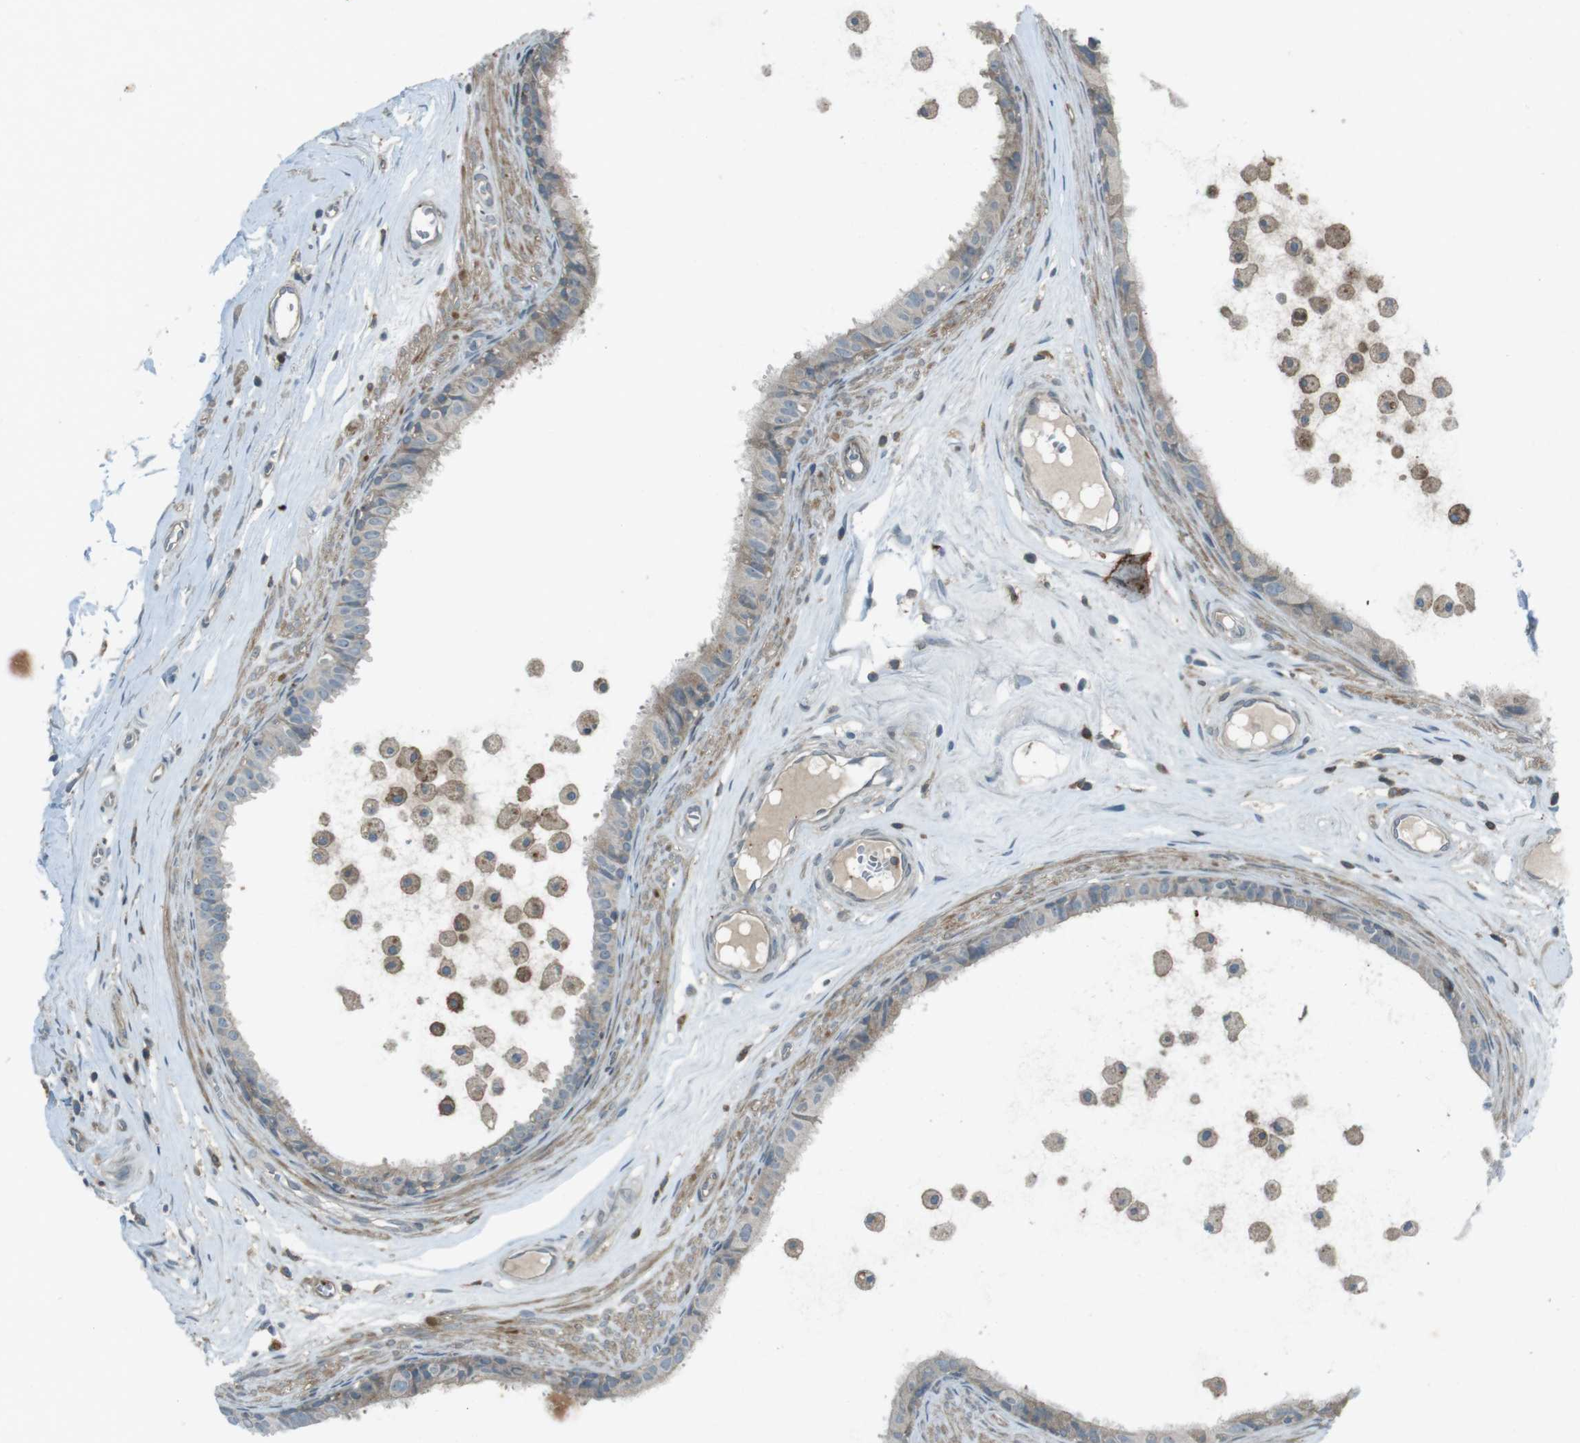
{"staining": {"intensity": "moderate", "quantity": "<25%", "location": "cytoplasmic/membranous"}, "tissue": "epididymis", "cell_type": "Glandular cells", "image_type": "normal", "snomed": [{"axis": "morphology", "description": "Normal tissue, NOS"}, {"axis": "morphology", "description": "Inflammation, NOS"}, {"axis": "topography", "description": "Epididymis"}], "caption": "Immunohistochemical staining of normal epididymis exhibits low levels of moderate cytoplasmic/membranous expression in approximately <25% of glandular cells.", "gene": "ZYX", "patient": {"sex": "male", "age": 85}}